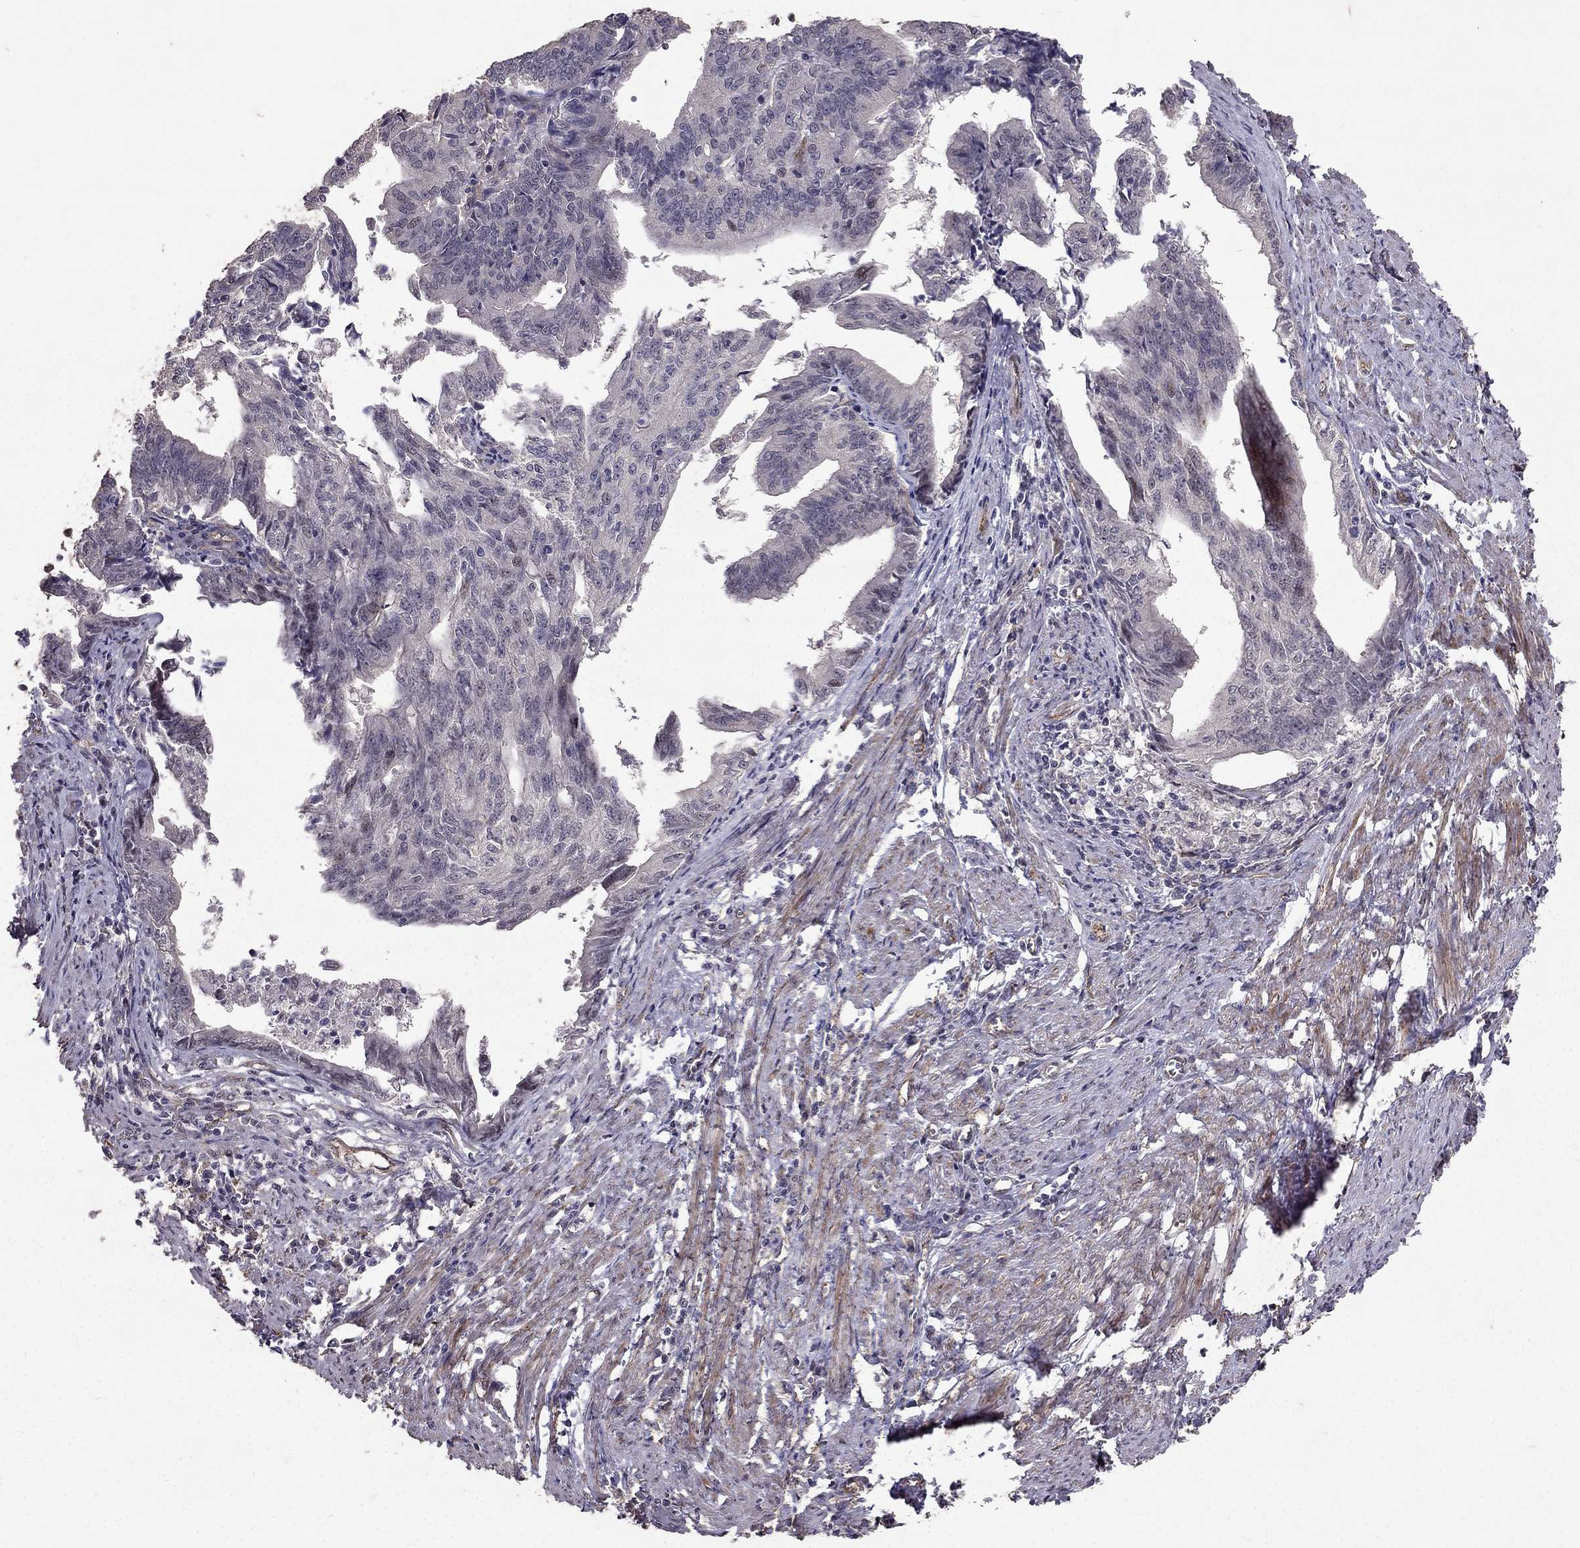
{"staining": {"intensity": "negative", "quantity": "none", "location": "none"}, "tissue": "endometrial cancer", "cell_type": "Tumor cells", "image_type": "cancer", "snomed": [{"axis": "morphology", "description": "Adenocarcinoma, NOS"}, {"axis": "topography", "description": "Endometrium"}], "caption": "Adenocarcinoma (endometrial) was stained to show a protein in brown. There is no significant expression in tumor cells.", "gene": "RASIP1", "patient": {"sex": "female", "age": 65}}